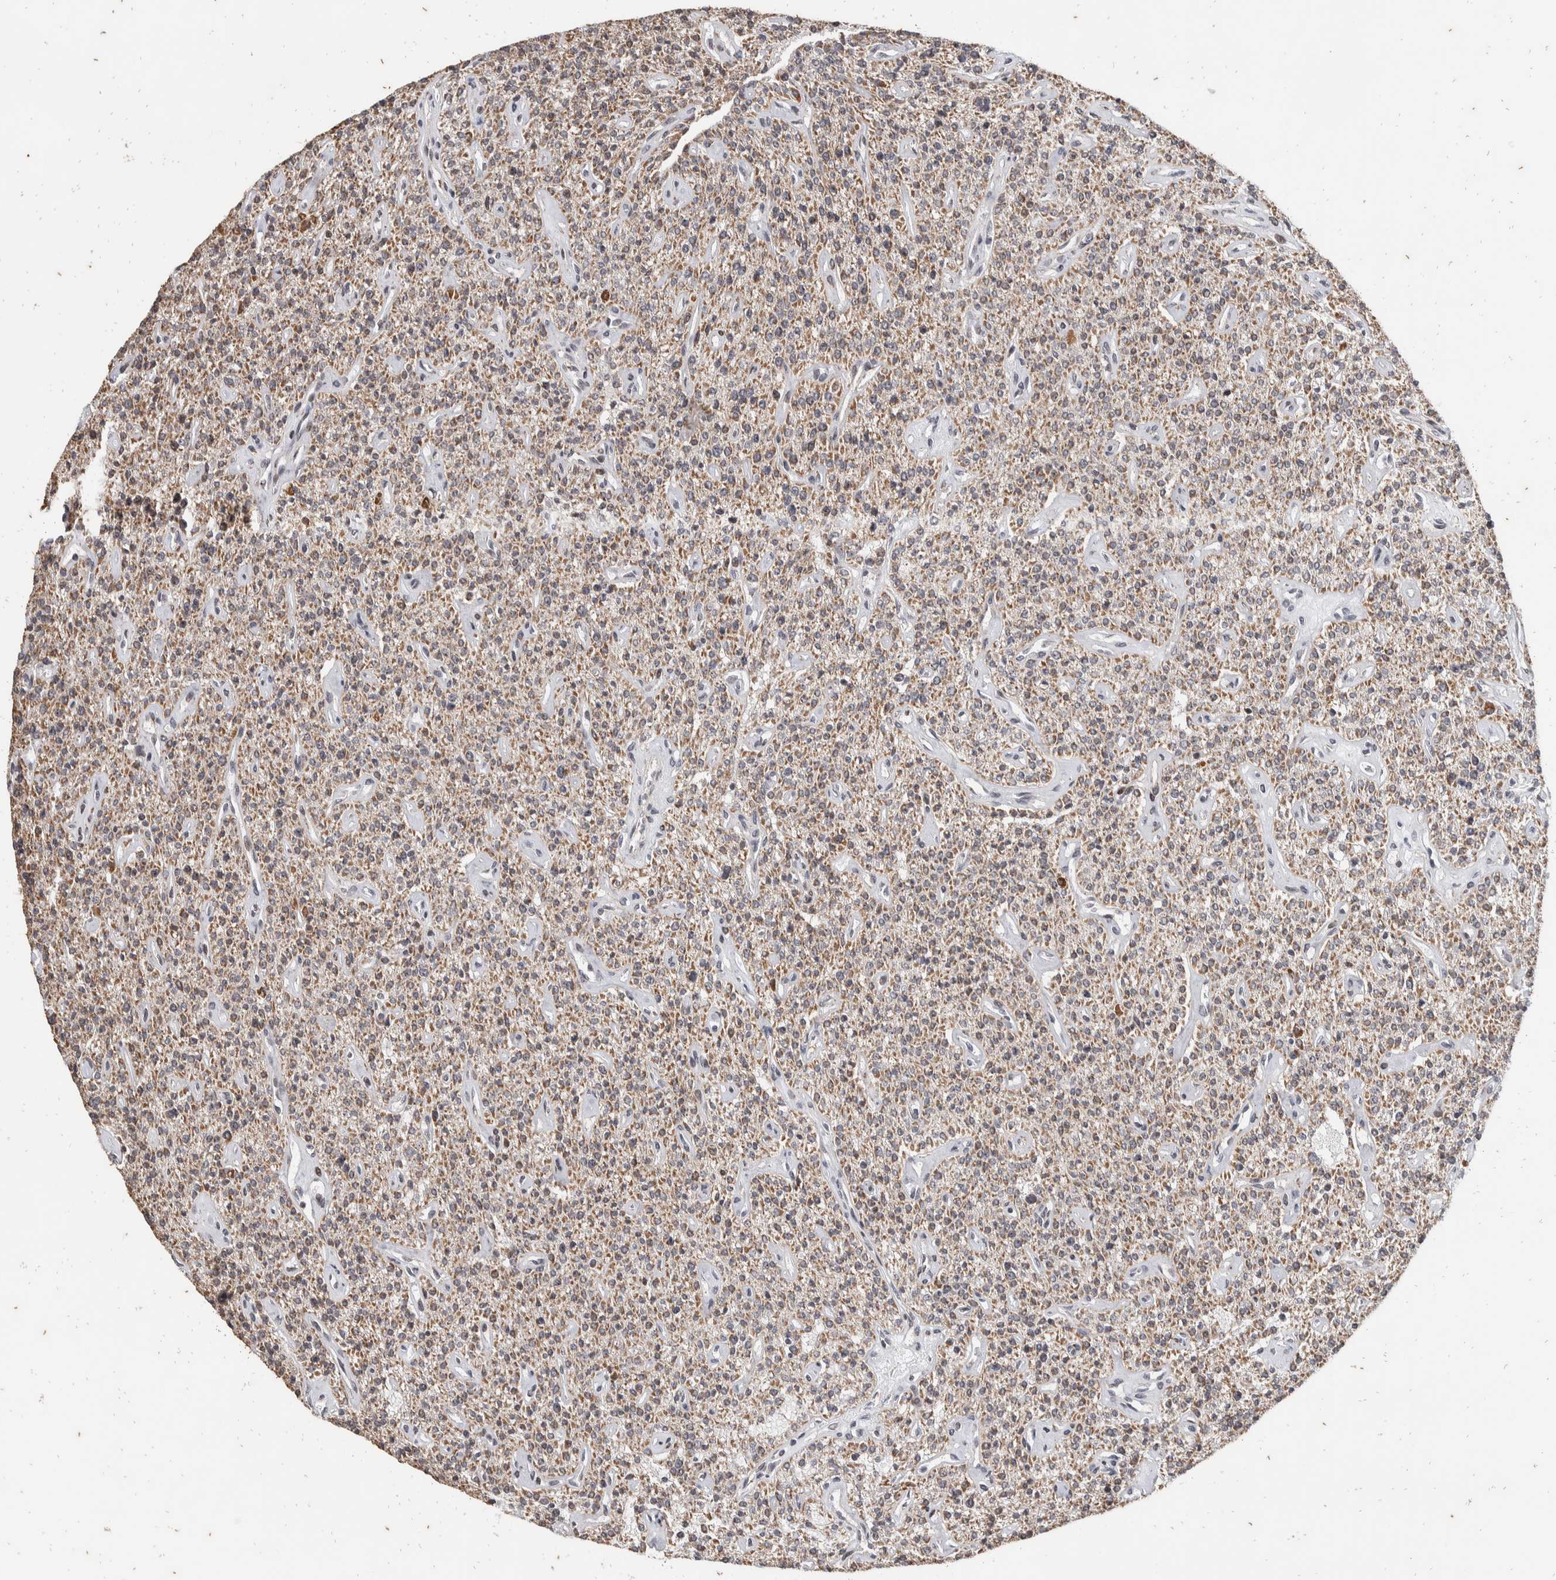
{"staining": {"intensity": "moderate", "quantity": ">75%", "location": "cytoplasmic/membranous"}, "tissue": "parathyroid gland", "cell_type": "Glandular cells", "image_type": "normal", "snomed": [{"axis": "morphology", "description": "Normal tissue, NOS"}, {"axis": "topography", "description": "Parathyroid gland"}], "caption": "Moderate cytoplasmic/membranous protein expression is identified in about >75% of glandular cells in parathyroid gland. Nuclei are stained in blue.", "gene": "ATXN7L1", "patient": {"sex": "male", "age": 46}}